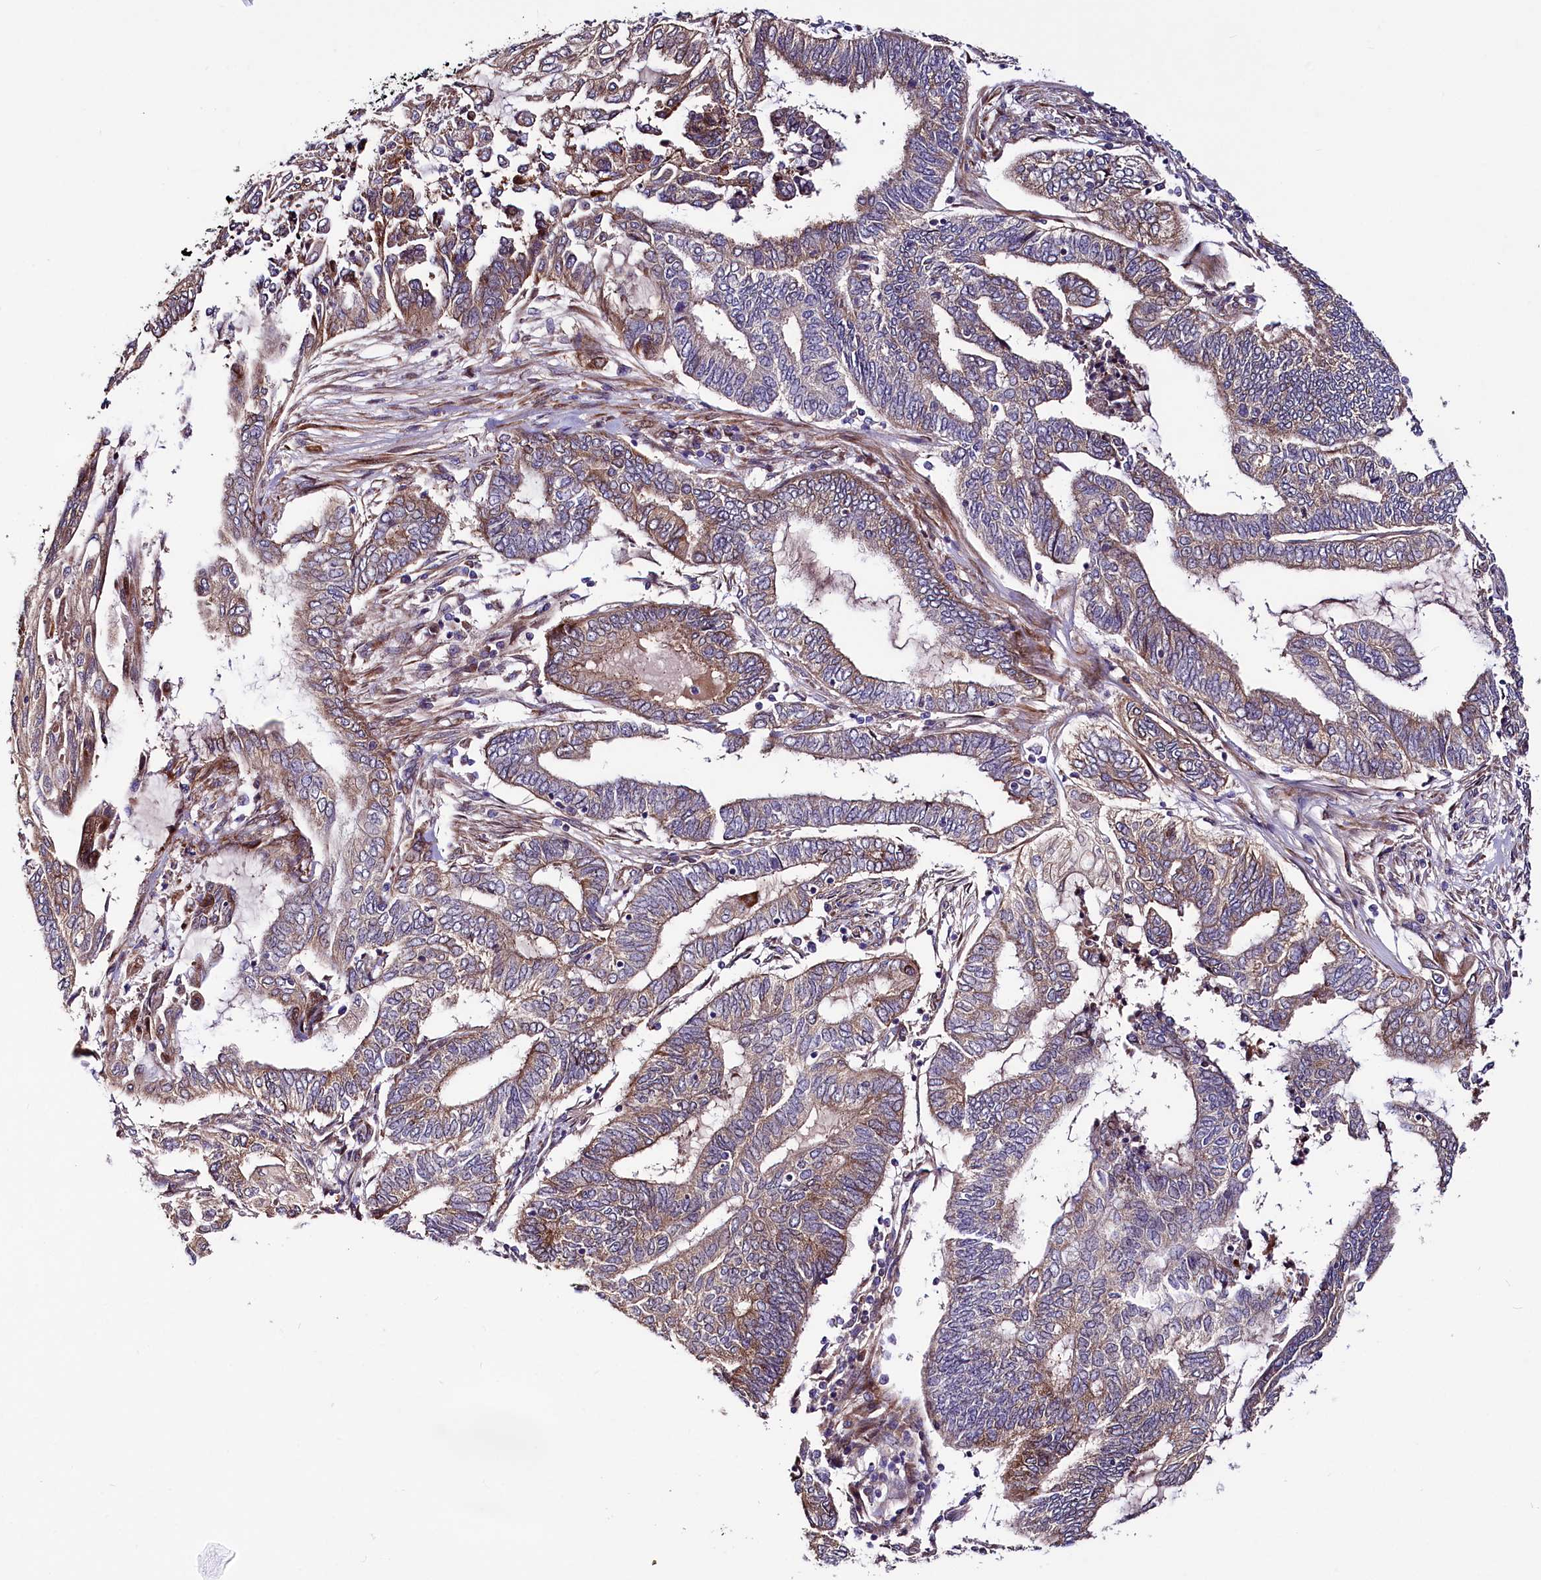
{"staining": {"intensity": "moderate", "quantity": "25%-75%", "location": "cytoplasmic/membranous"}, "tissue": "endometrial cancer", "cell_type": "Tumor cells", "image_type": "cancer", "snomed": [{"axis": "morphology", "description": "Adenocarcinoma, NOS"}, {"axis": "topography", "description": "Uterus"}, {"axis": "topography", "description": "Endometrium"}], "caption": "Adenocarcinoma (endometrial) stained with DAB IHC displays medium levels of moderate cytoplasmic/membranous positivity in approximately 25%-75% of tumor cells.", "gene": "PDZRN3", "patient": {"sex": "female", "age": 70}}